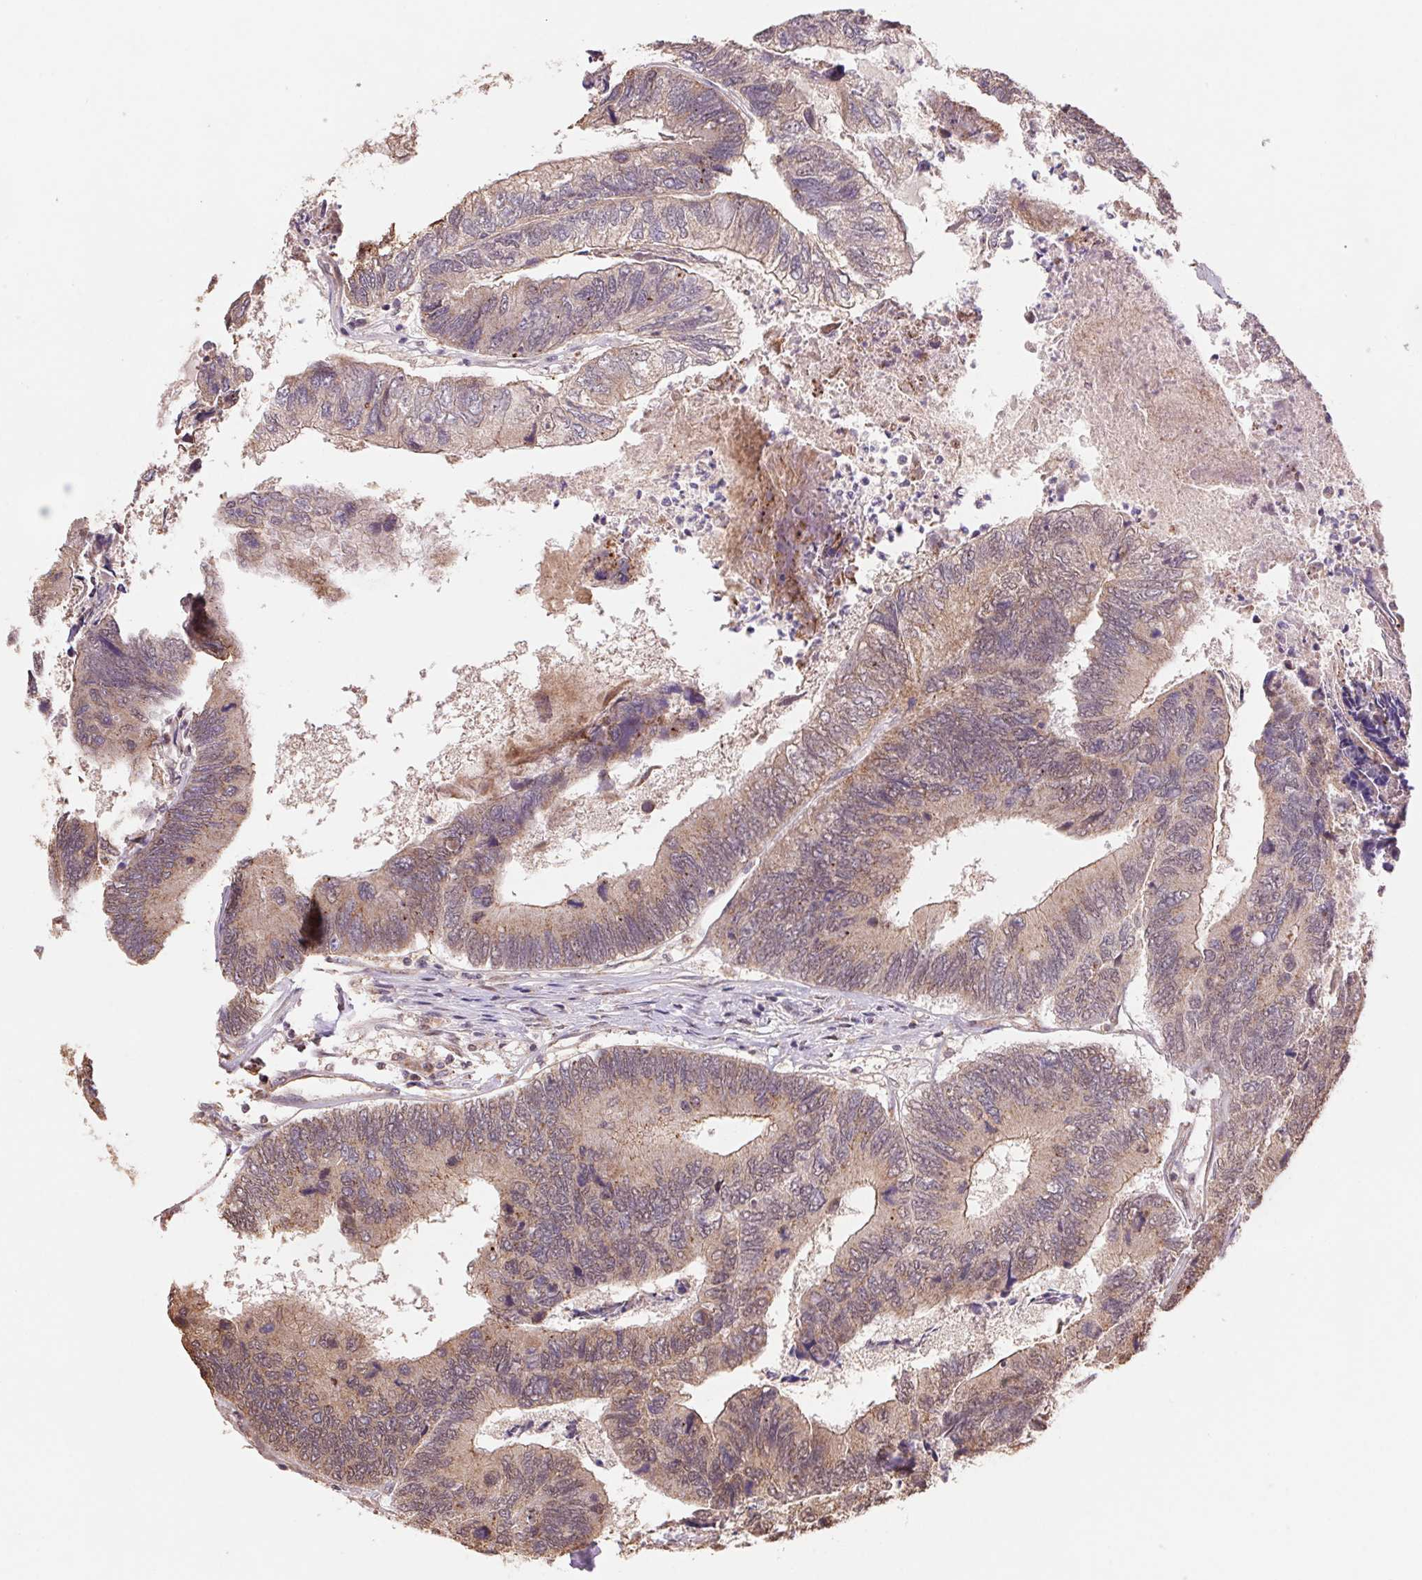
{"staining": {"intensity": "moderate", "quantity": "25%-75%", "location": "cytoplasmic/membranous,nuclear"}, "tissue": "colorectal cancer", "cell_type": "Tumor cells", "image_type": "cancer", "snomed": [{"axis": "morphology", "description": "Adenocarcinoma, NOS"}, {"axis": "topography", "description": "Colon"}], "caption": "Immunohistochemistry (IHC) (DAB (3,3'-diaminobenzidine)) staining of adenocarcinoma (colorectal) exhibits moderate cytoplasmic/membranous and nuclear protein staining in about 25%-75% of tumor cells.", "gene": "PDHA1", "patient": {"sex": "female", "age": 67}}